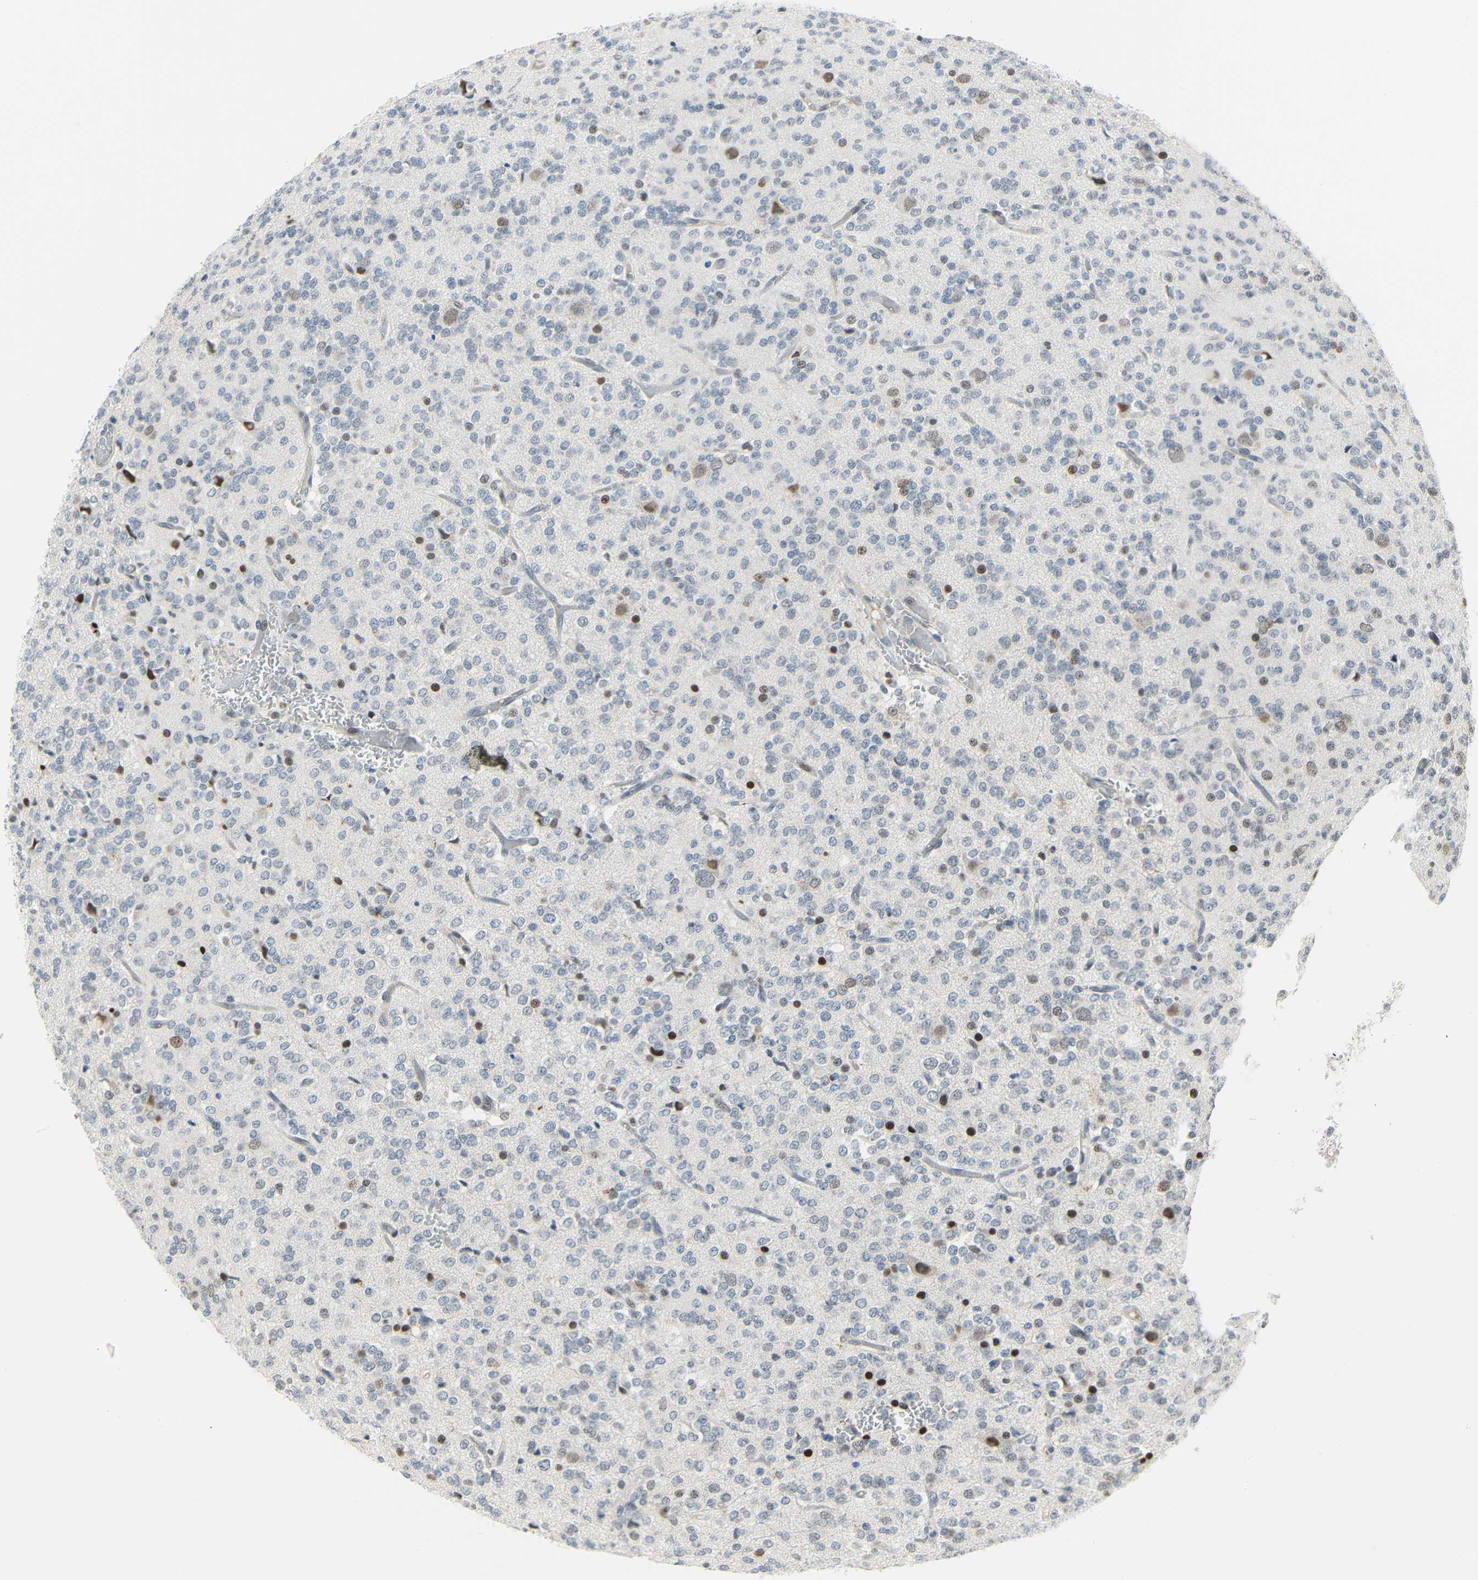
{"staining": {"intensity": "moderate", "quantity": "<25%", "location": "nuclear"}, "tissue": "glioma", "cell_type": "Tumor cells", "image_type": "cancer", "snomed": [{"axis": "morphology", "description": "Glioma, malignant, Low grade"}, {"axis": "topography", "description": "Brain"}], "caption": "The micrograph exhibits immunohistochemical staining of low-grade glioma (malignant). There is moderate nuclear expression is appreciated in approximately <25% of tumor cells.", "gene": "IMPG2", "patient": {"sex": "male", "age": 38}}